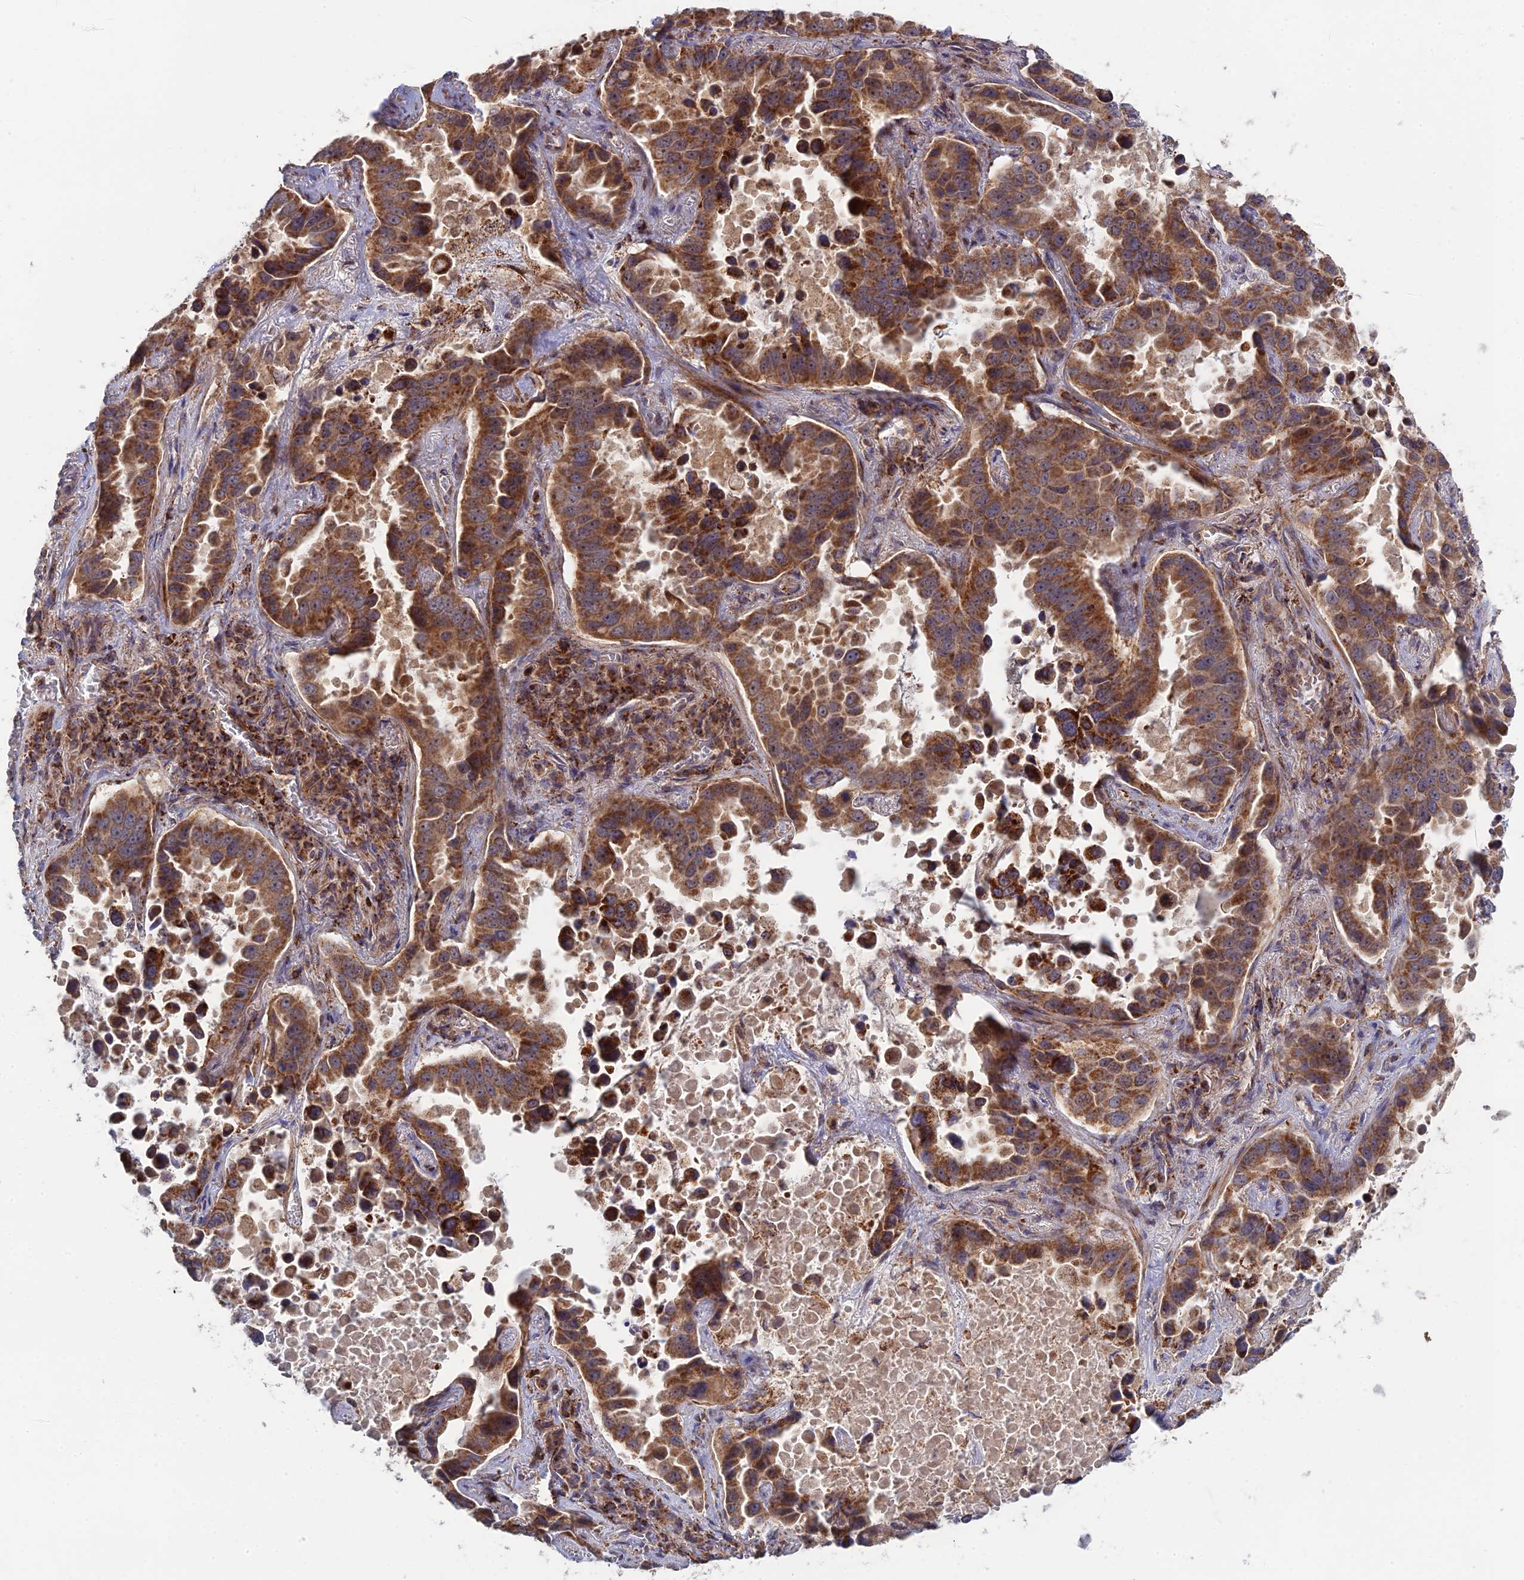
{"staining": {"intensity": "moderate", "quantity": ">75%", "location": "cytoplasmic/membranous"}, "tissue": "lung cancer", "cell_type": "Tumor cells", "image_type": "cancer", "snomed": [{"axis": "morphology", "description": "Adenocarcinoma, NOS"}, {"axis": "topography", "description": "Lung"}], "caption": "Human lung cancer stained for a protein (brown) demonstrates moderate cytoplasmic/membranous positive positivity in approximately >75% of tumor cells.", "gene": "RIC8B", "patient": {"sex": "male", "age": 64}}